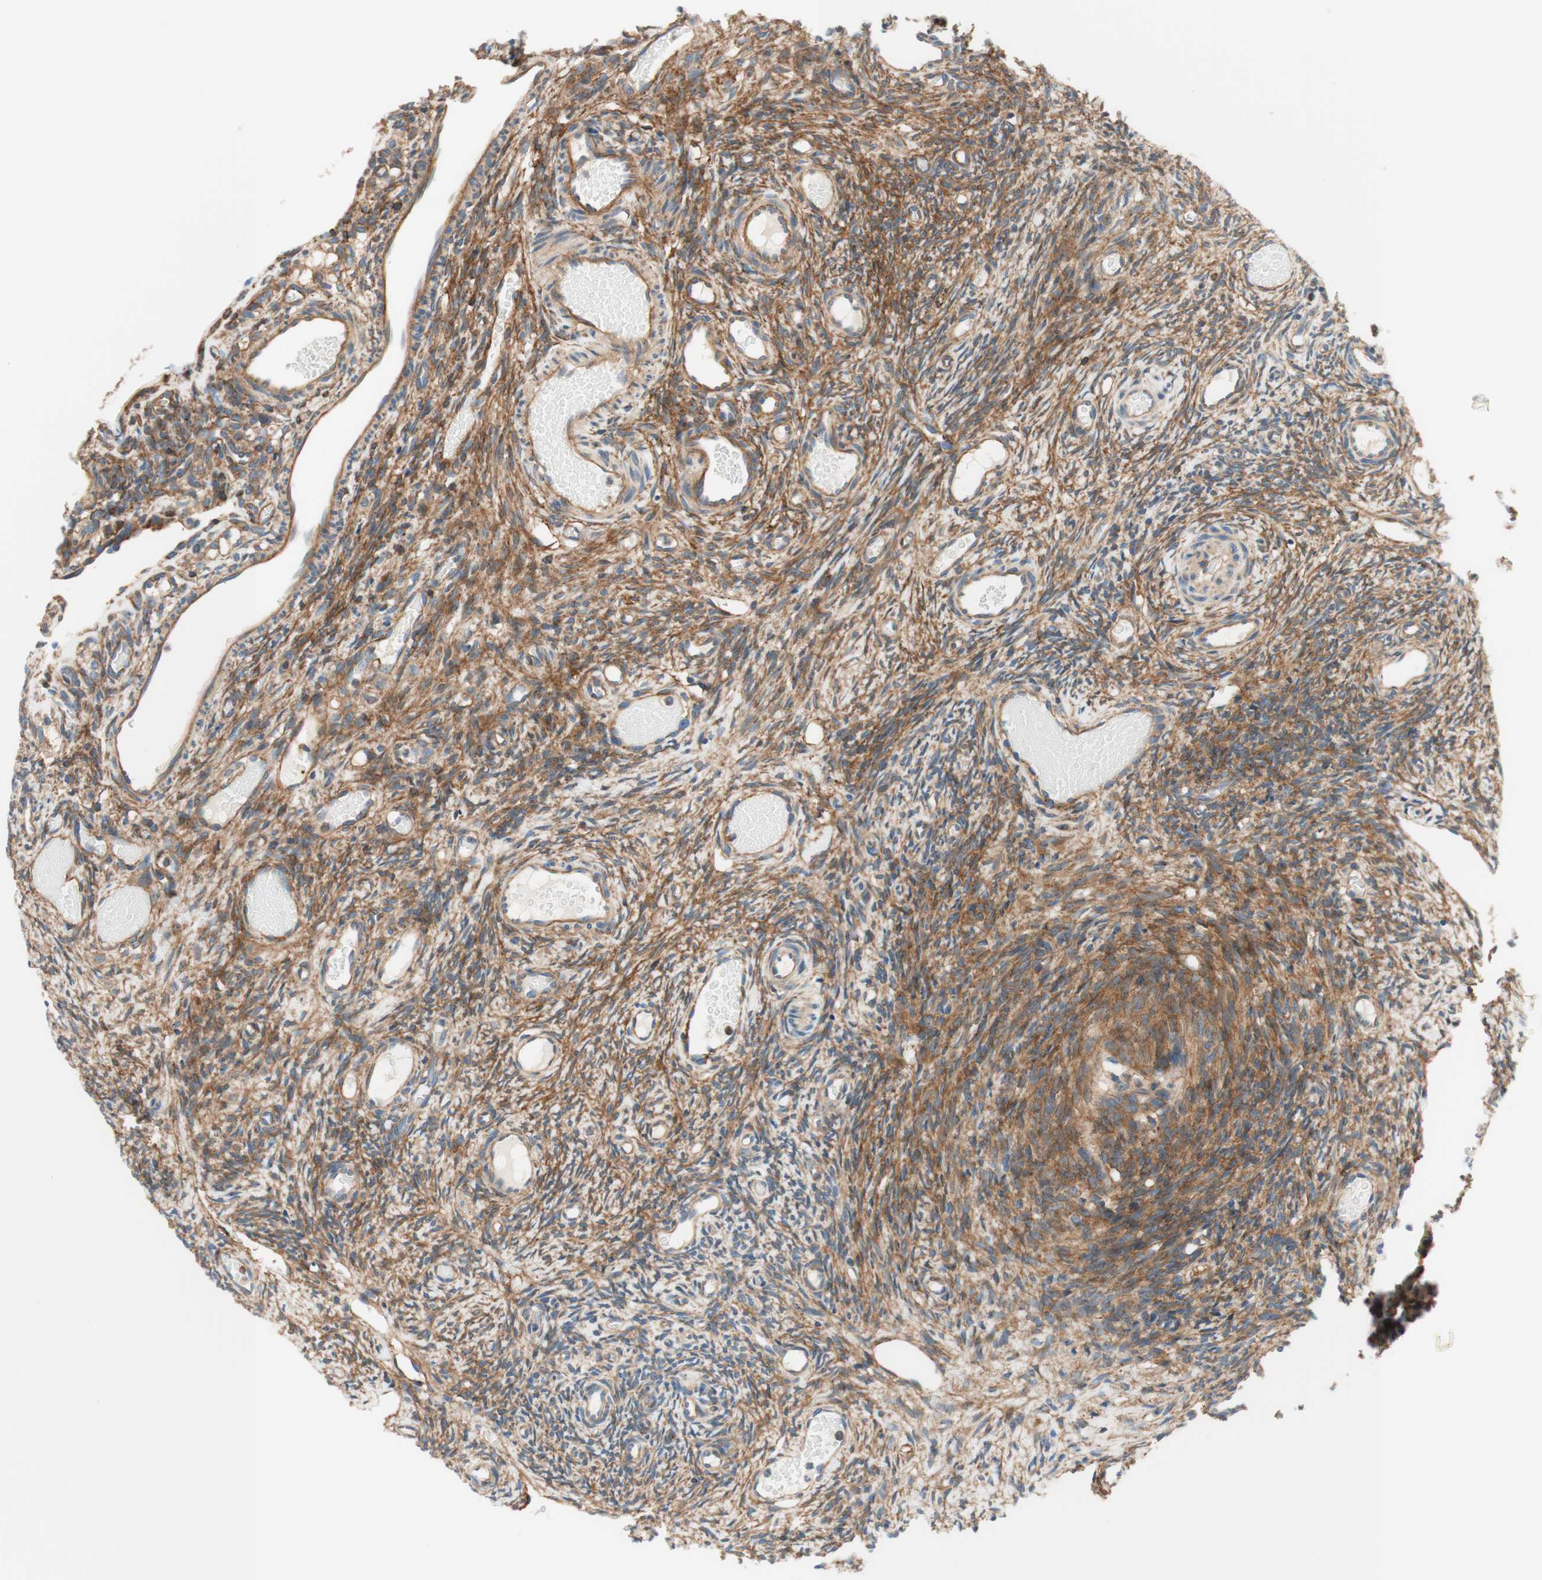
{"staining": {"intensity": "moderate", "quantity": ">75%", "location": "cytoplasmic/membranous"}, "tissue": "ovary", "cell_type": "Follicle cells", "image_type": "normal", "snomed": [{"axis": "morphology", "description": "Normal tissue, NOS"}, {"axis": "topography", "description": "Ovary"}], "caption": "The immunohistochemical stain shows moderate cytoplasmic/membranous positivity in follicle cells of unremarkable ovary. The protein is stained brown, and the nuclei are stained in blue (DAB IHC with brightfield microscopy, high magnification).", "gene": "VPS26A", "patient": {"sex": "female", "age": 35}}